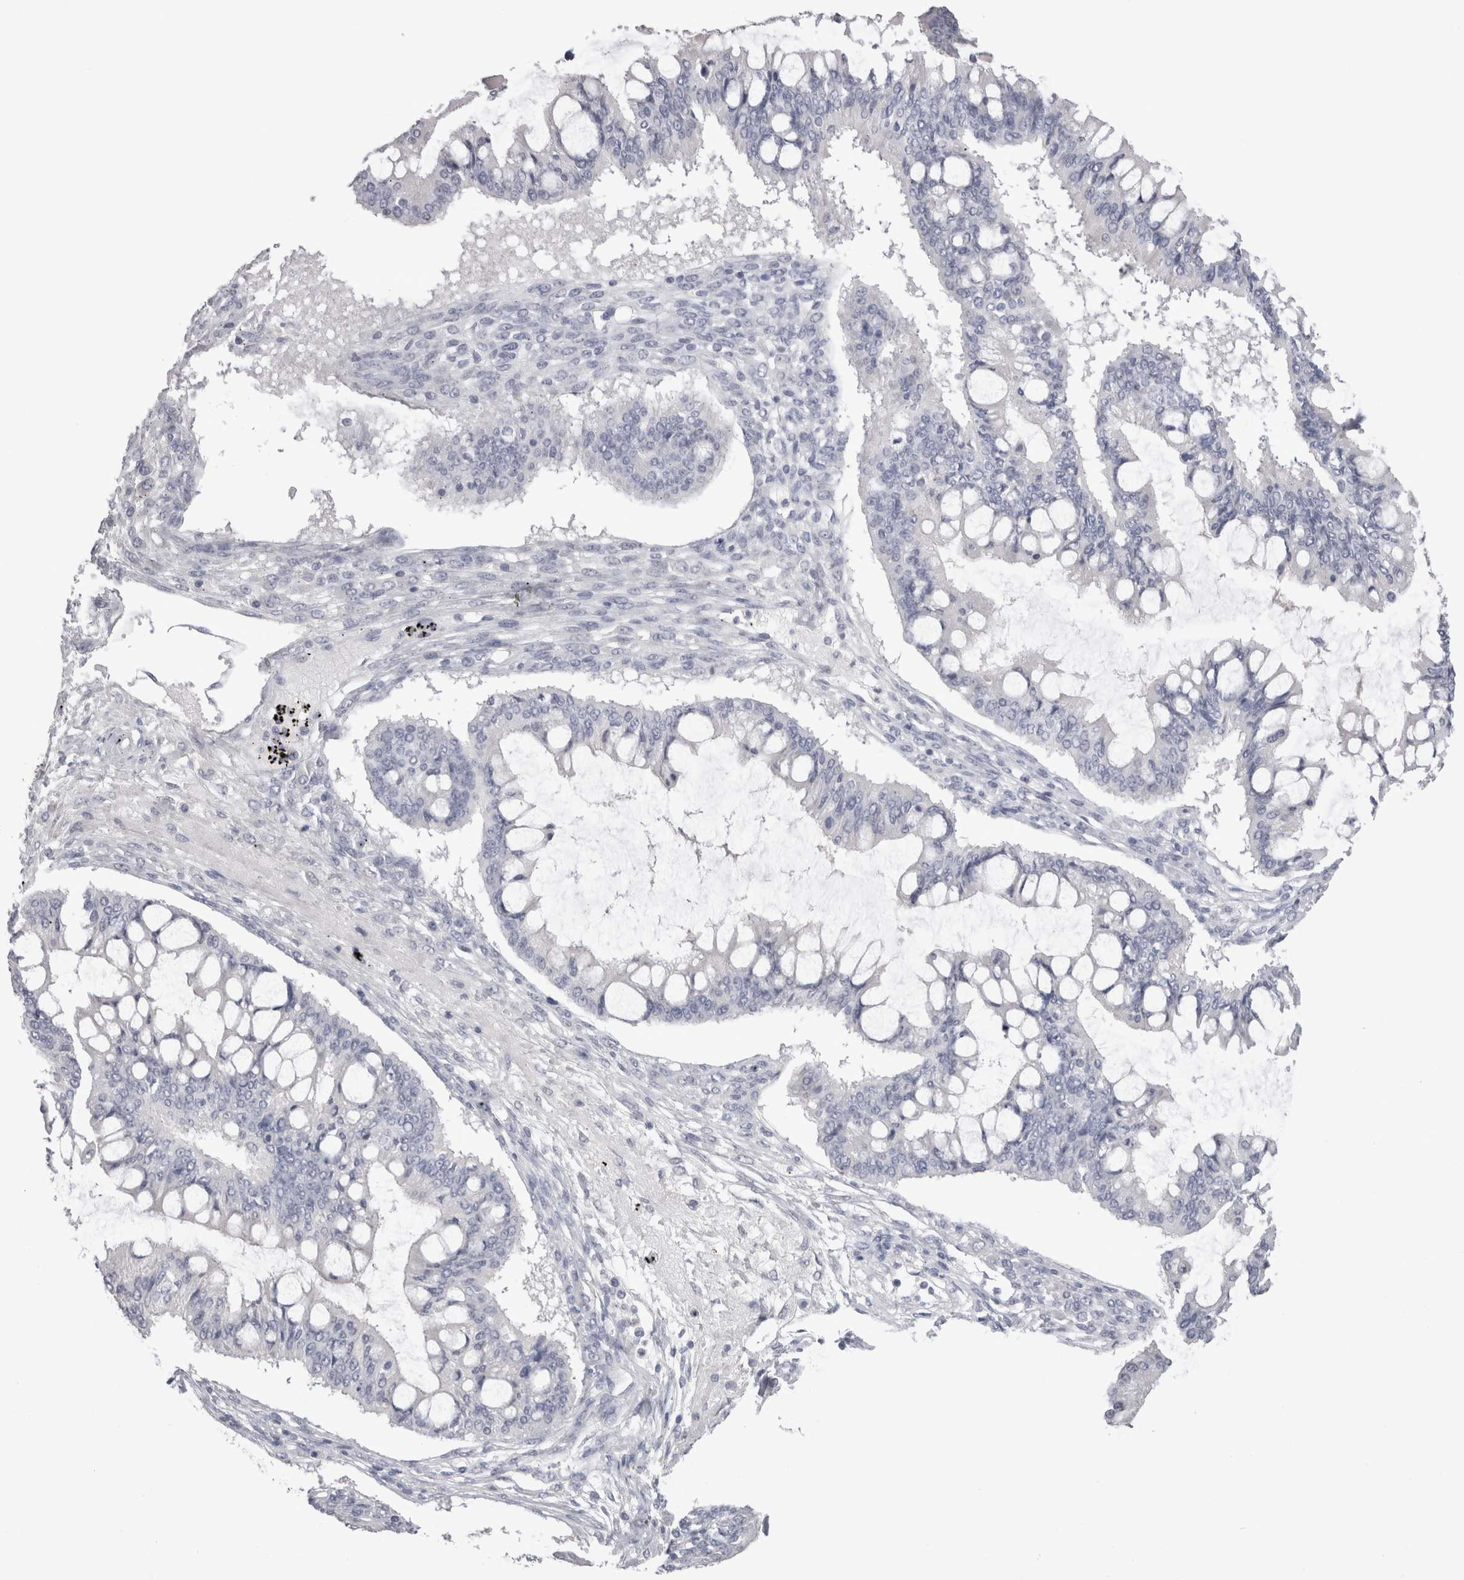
{"staining": {"intensity": "negative", "quantity": "none", "location": "none"}, "tissue": "ovarian cancer", "cell_type": "Tumor cells", "image_type": "cancer", "snomed": [{"axis": "morphology", "description": "Cystadenocarcinoma, mucinous, NOS"}, {"axis": "topography", "description": "Ovary"}], "caption": "This is a micrograph of IHC staining of ovarian cancer, which shows no staining in tumor cells. Brightfield microscopy of immunohistochemistry stained with DAB (brown) and hematoxylin (blue), captured at high magnification.", "gene": "SUCNR1", "patient": {"sex": "female", "age": 73}}